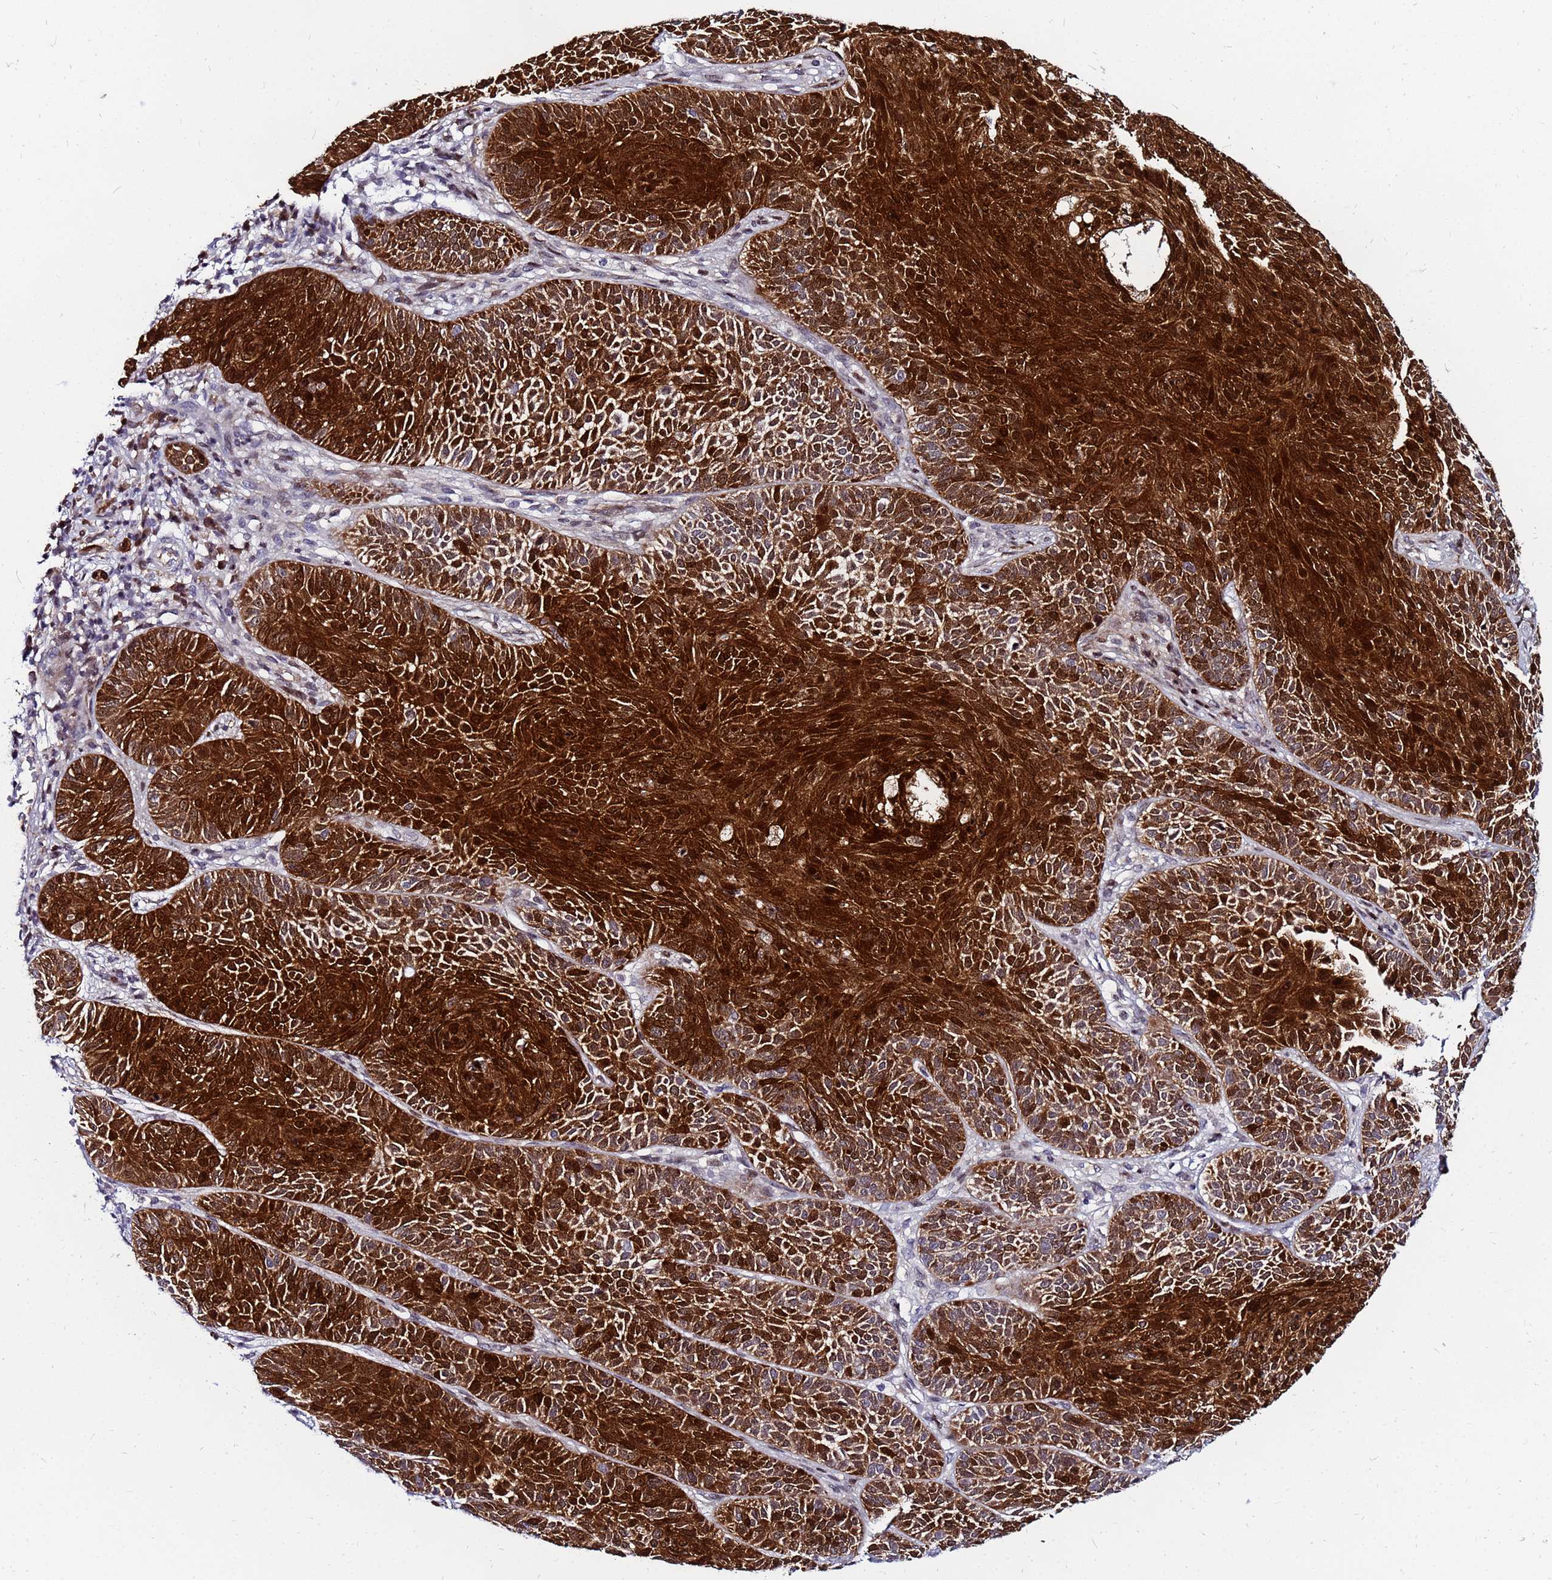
{"staining": {"intensity": "strong", "quantity": ">75%", "location": "cytoplasmic/membranous,nuclear"}, "tissue": "skin cancer", "cell_type": "Tumor cells", "image_type": "cancer", "snomed": [{"axis": "morphology", "description": "Basal cell carcinoma"}, {"axis": "topography", "description": "Skin"}], "caption": "The immunohistochemical stain shows strong cytoplasmic/membranous and nuclear expression in tumor cells of skin cancer (basal cell carcinoma) tissue.", "gene": "PPP1R14C", "patient": {"sex": "male", "age": 85}}